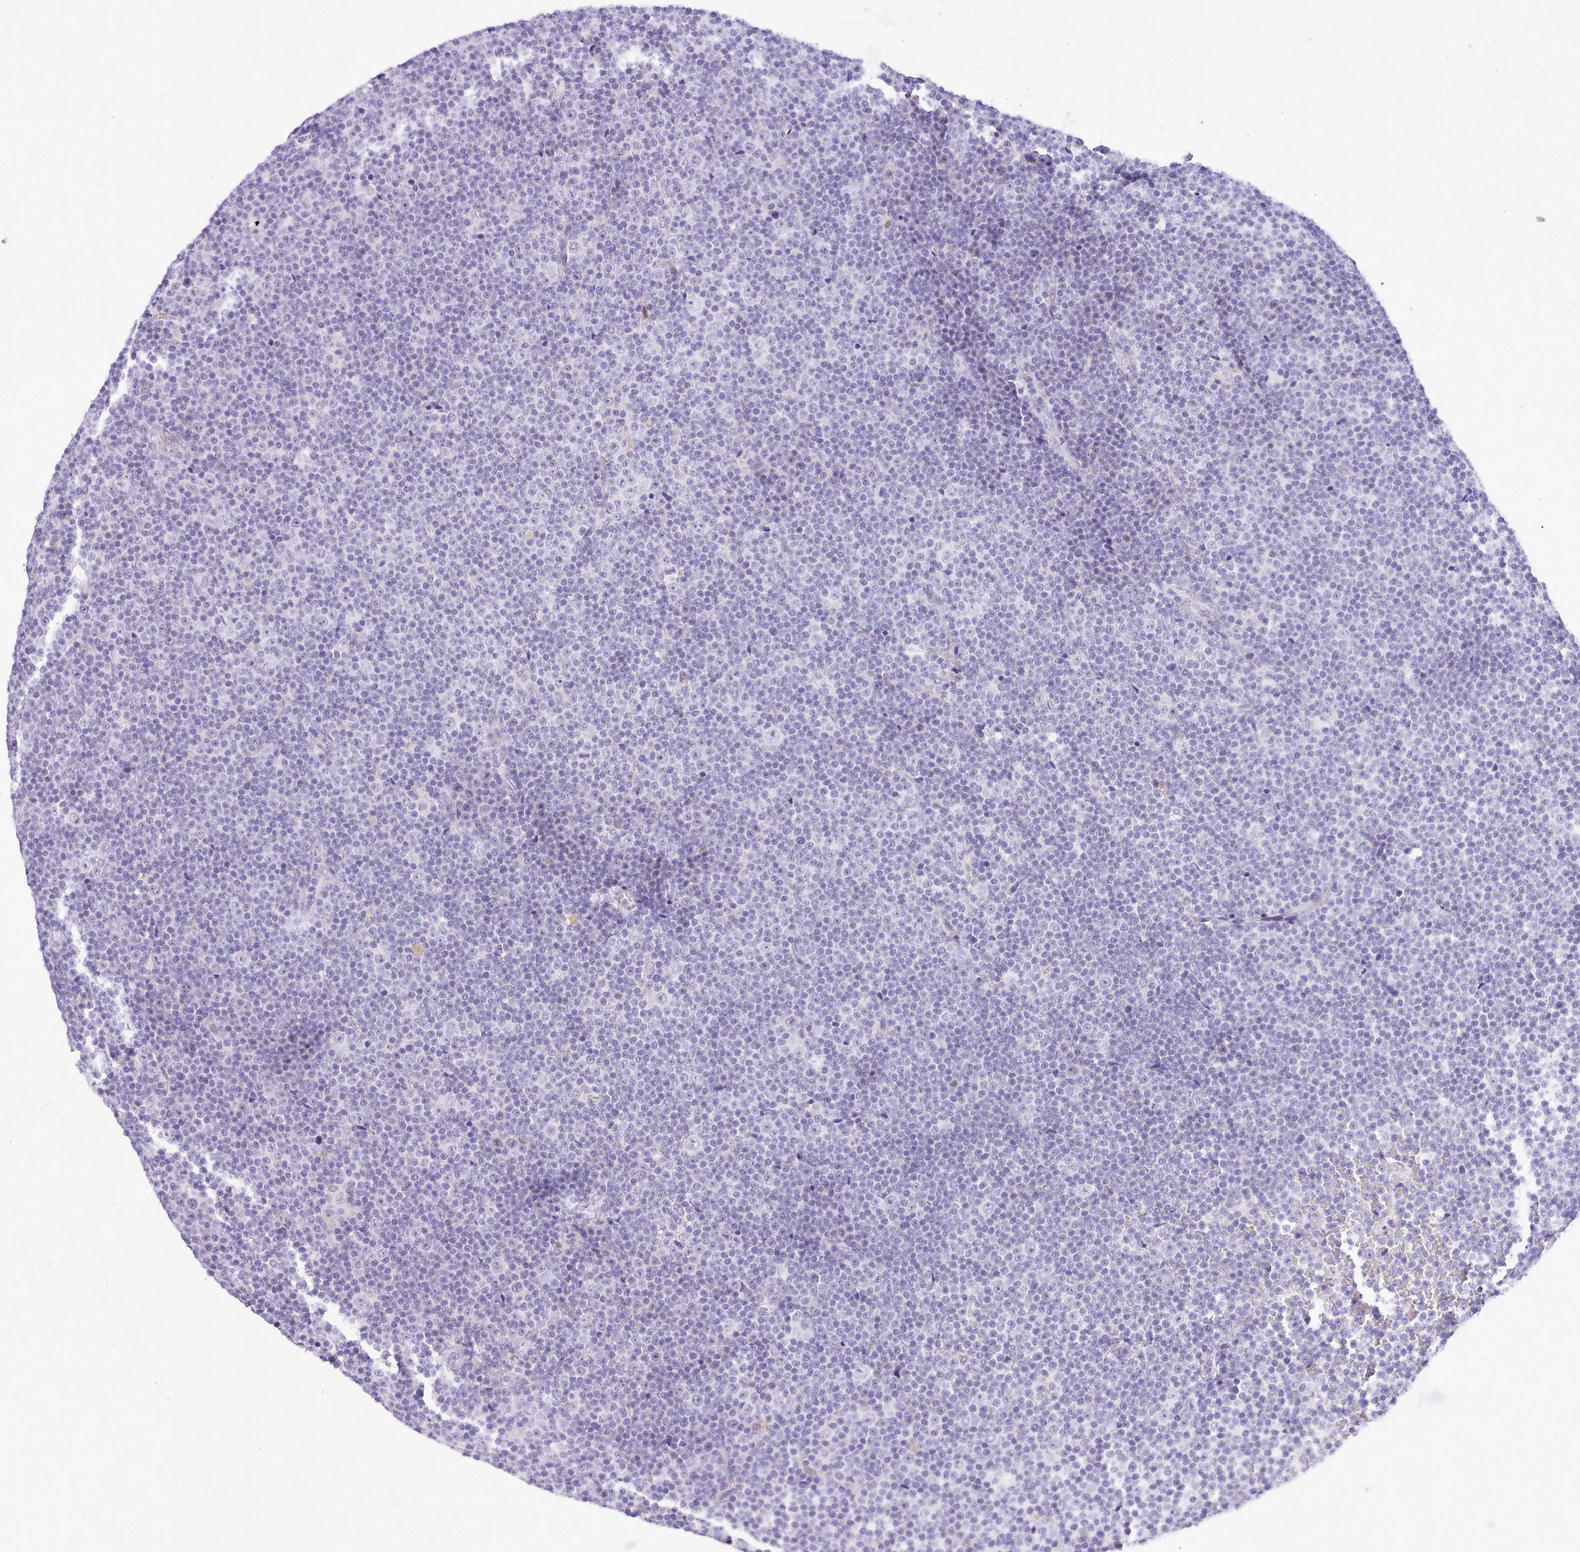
{"staining": {"intensity": "negative", "quantity": "none", "location": "none"}, "tissue": "lymphoma", "cell_type": "Tumor cells", "image_type": "cancer", "snomed": [{"axis": "morphology", "description": "Malignant lymphoma, non-Hodgkin's type, Low grade"}, {"axis": "topography", "description": "Lymph node"}], "caption": "This is an immunohistochemistry (IHC) photomicrograph of lymphoma. There is no positivity in tumor cells.", "gene": "LRRC37A", "patient": {"sex": "female", "age": 67}}